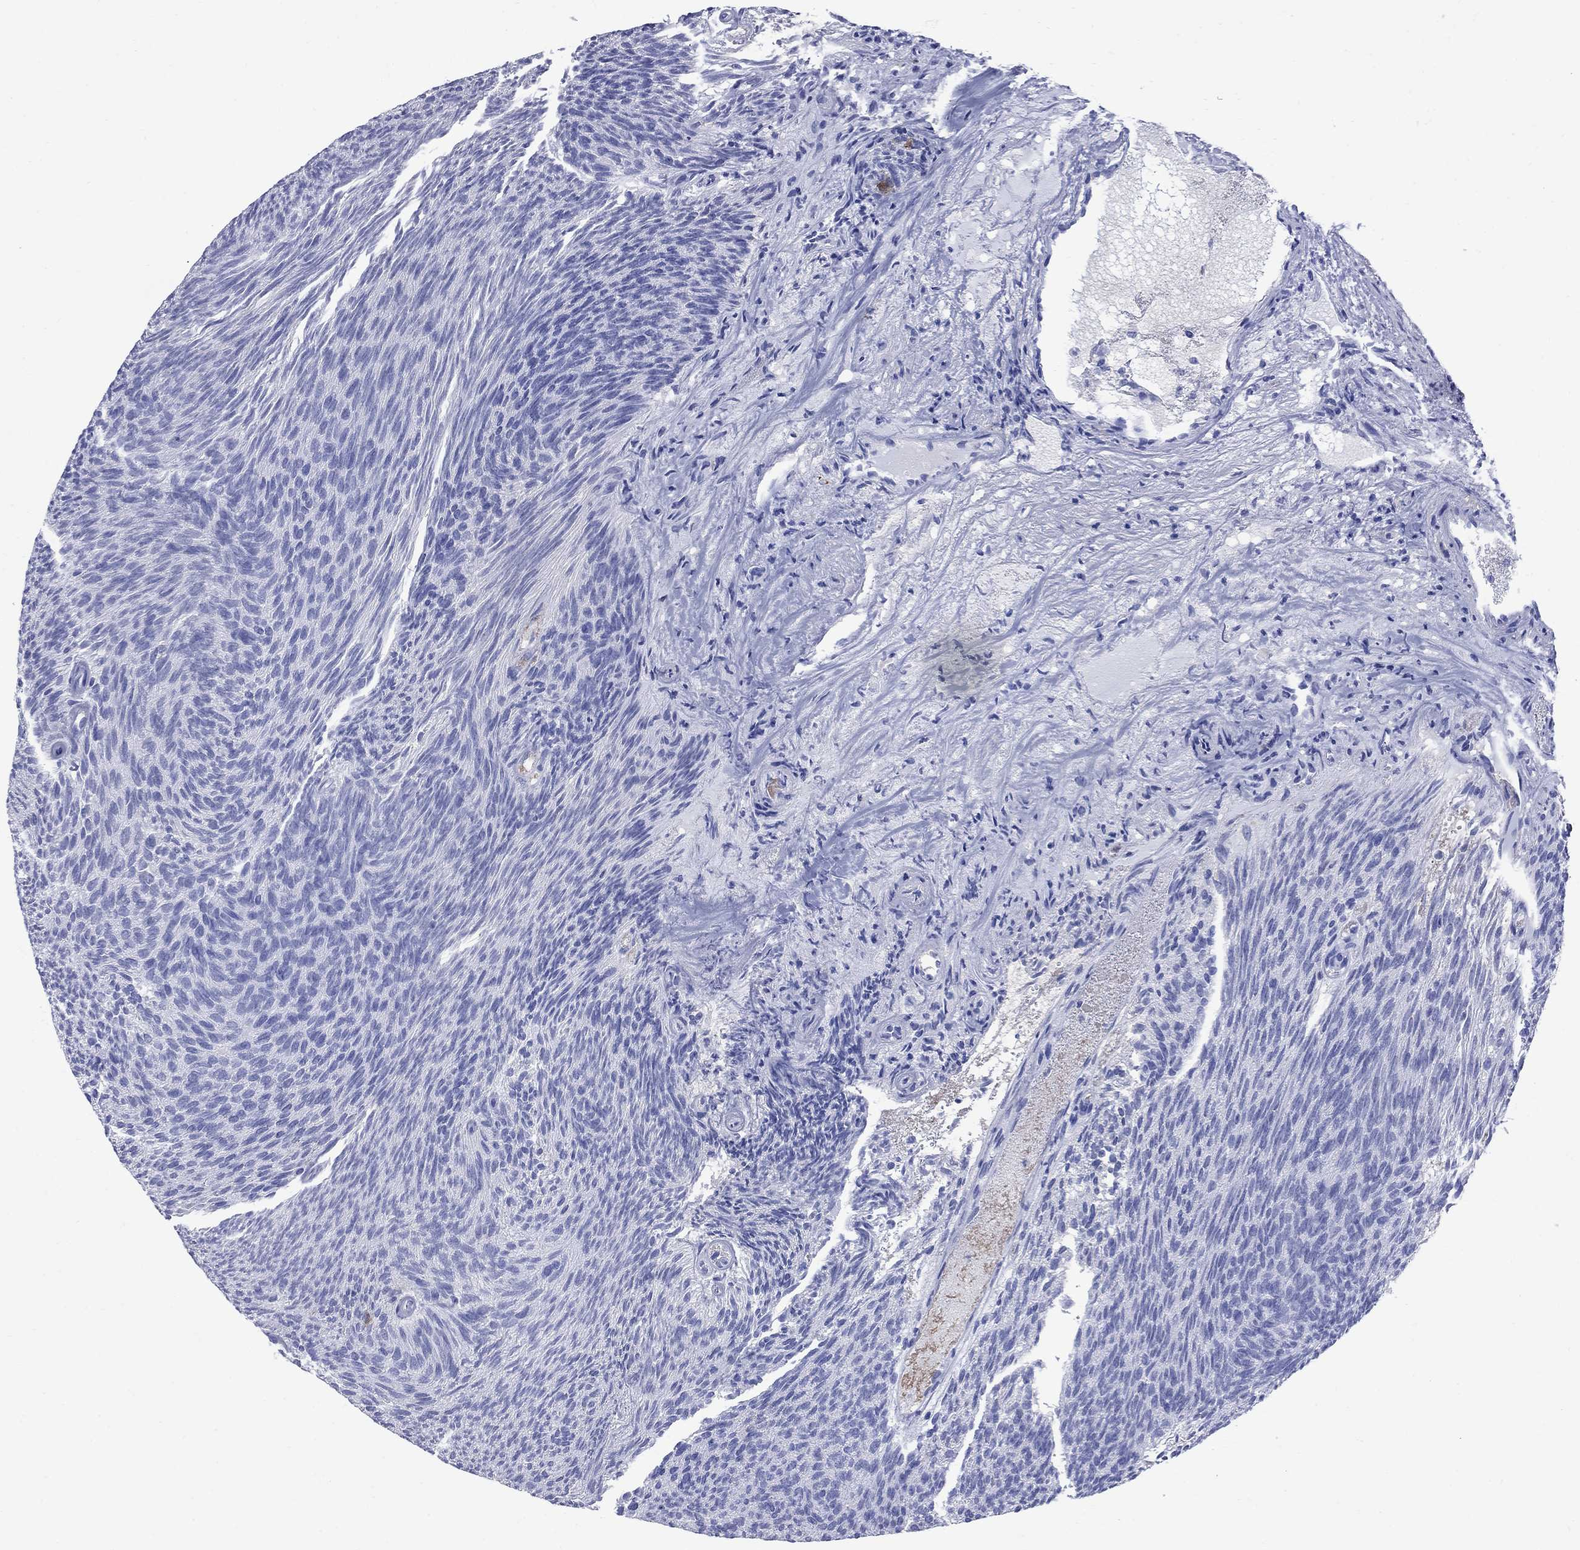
{"staining": {"intensity": "negative", "quantity": "none", "location": "none"}, "tissue": "urothelial cancer", "cell_type": "Tumor cells", "image_type": "cancer", "snomed": [{"axis": "morphology", "description": "Urothelial carcinoma, Low grade"}, {"axis": "topography", "description": "Urinary bladder"}], "caption": "DAB (3,3'-diaminobenzidine) immunohistochemical staining of human urothelial cancer demonstrates no significant positivity in tumor cells.", "gene": "TACC3", "patient": {"sex": "male", "age": 77}}